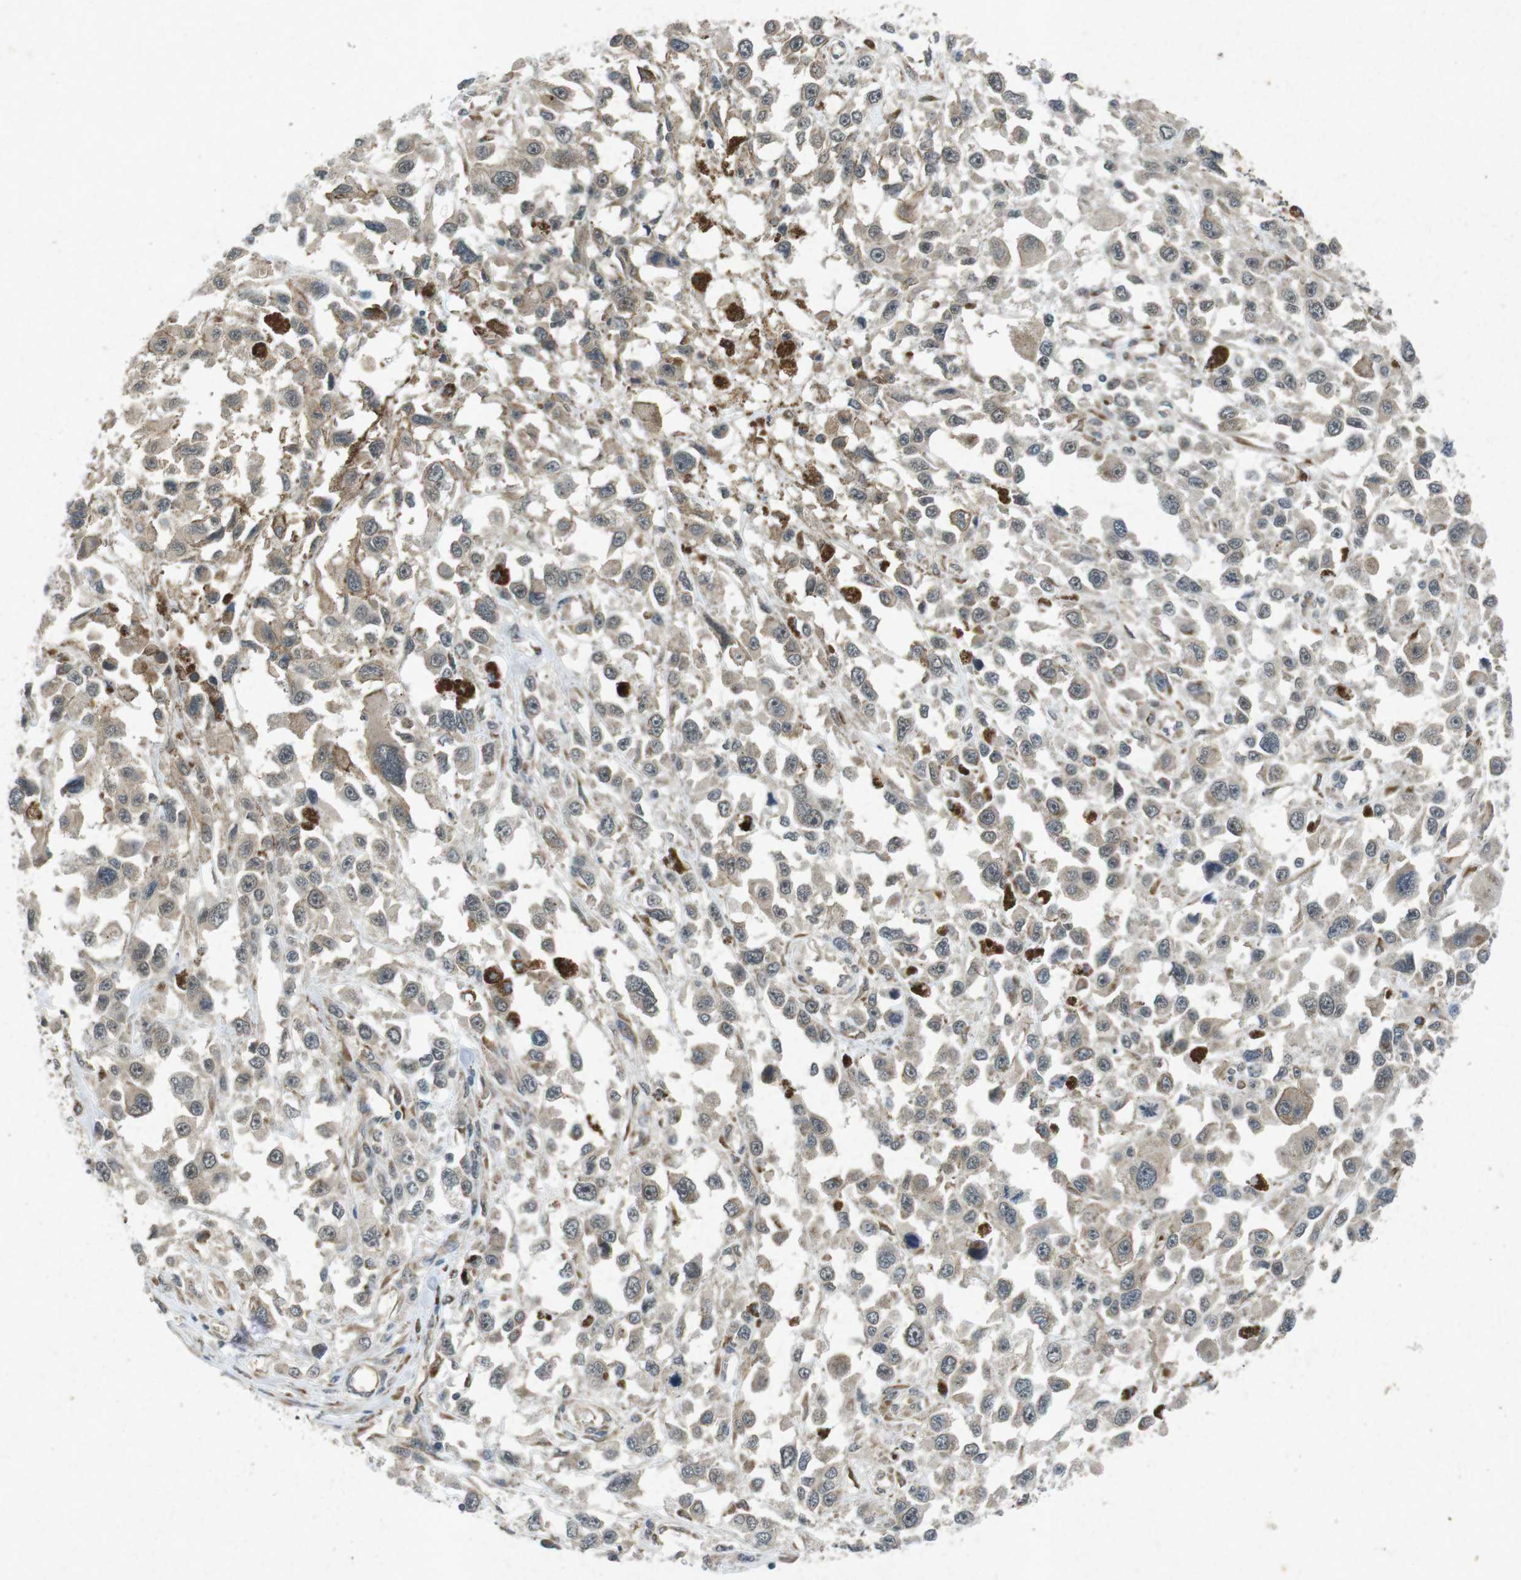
{"staining": {"intensity": "weak", "quantity": ">75%", "location": "cytoplasmic/membranous"}, "tissue": "melanoma", "cell_type": "Tumor cells", "image_type": "cancer", "snomed": [{"axis": "morphology", "description": "Malignant melanoma, Metastatic site"}, {"axis": "topography", "description": "Lymph node"}], "caption": "There is low levels of weak cytoplasmic/membranous expression in tumor cells of malignant melanoma (metastatic site), as demonstrated by immunohistochemical staining (brown color).", "gene": "FLCN", "patient": {"sex": "male", "age": 59}}